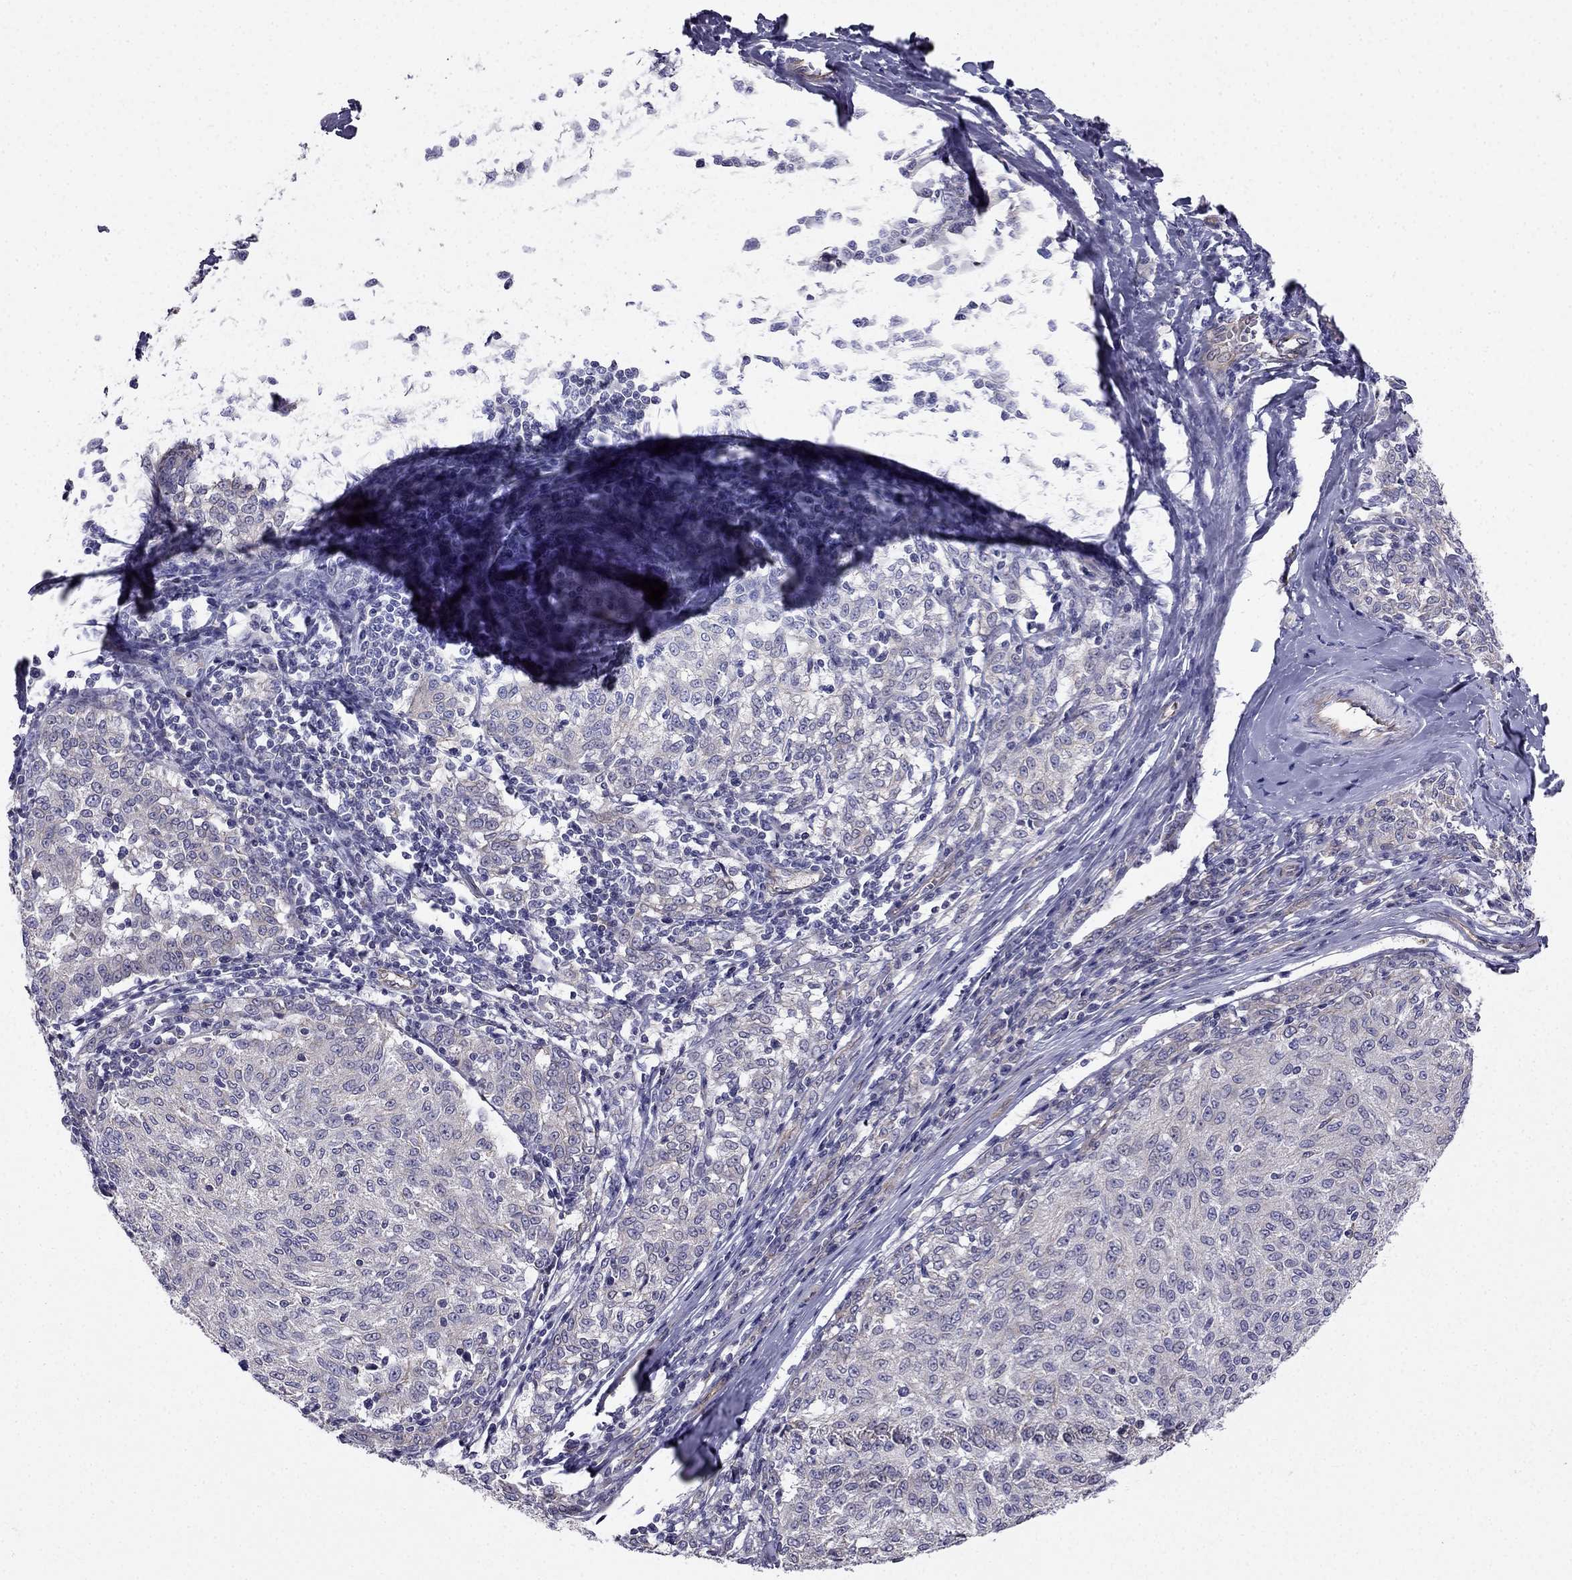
{"staining": {"intensity": "negative", "quantity": "none", "location": "none"}, "tissue": "melanoma", "cell_type": "Tumor cells", "image_type": "cancer", "snomed": [{"axis": "morphology", "description": "Malignant melanoma, NOS"}, {"axis": "topography", "description": "Skin"}], "caption": "A high-resolution photomicrograph shows IHC staining of malignant melanoma, which exhibits no significant staining in tumor cells. The staining is performed using DAB brown chromogen with nuclei counter-stained in using hematoxylin.", "gene": "ENOX1", "patient": {"sex": "female", "age": 72}}